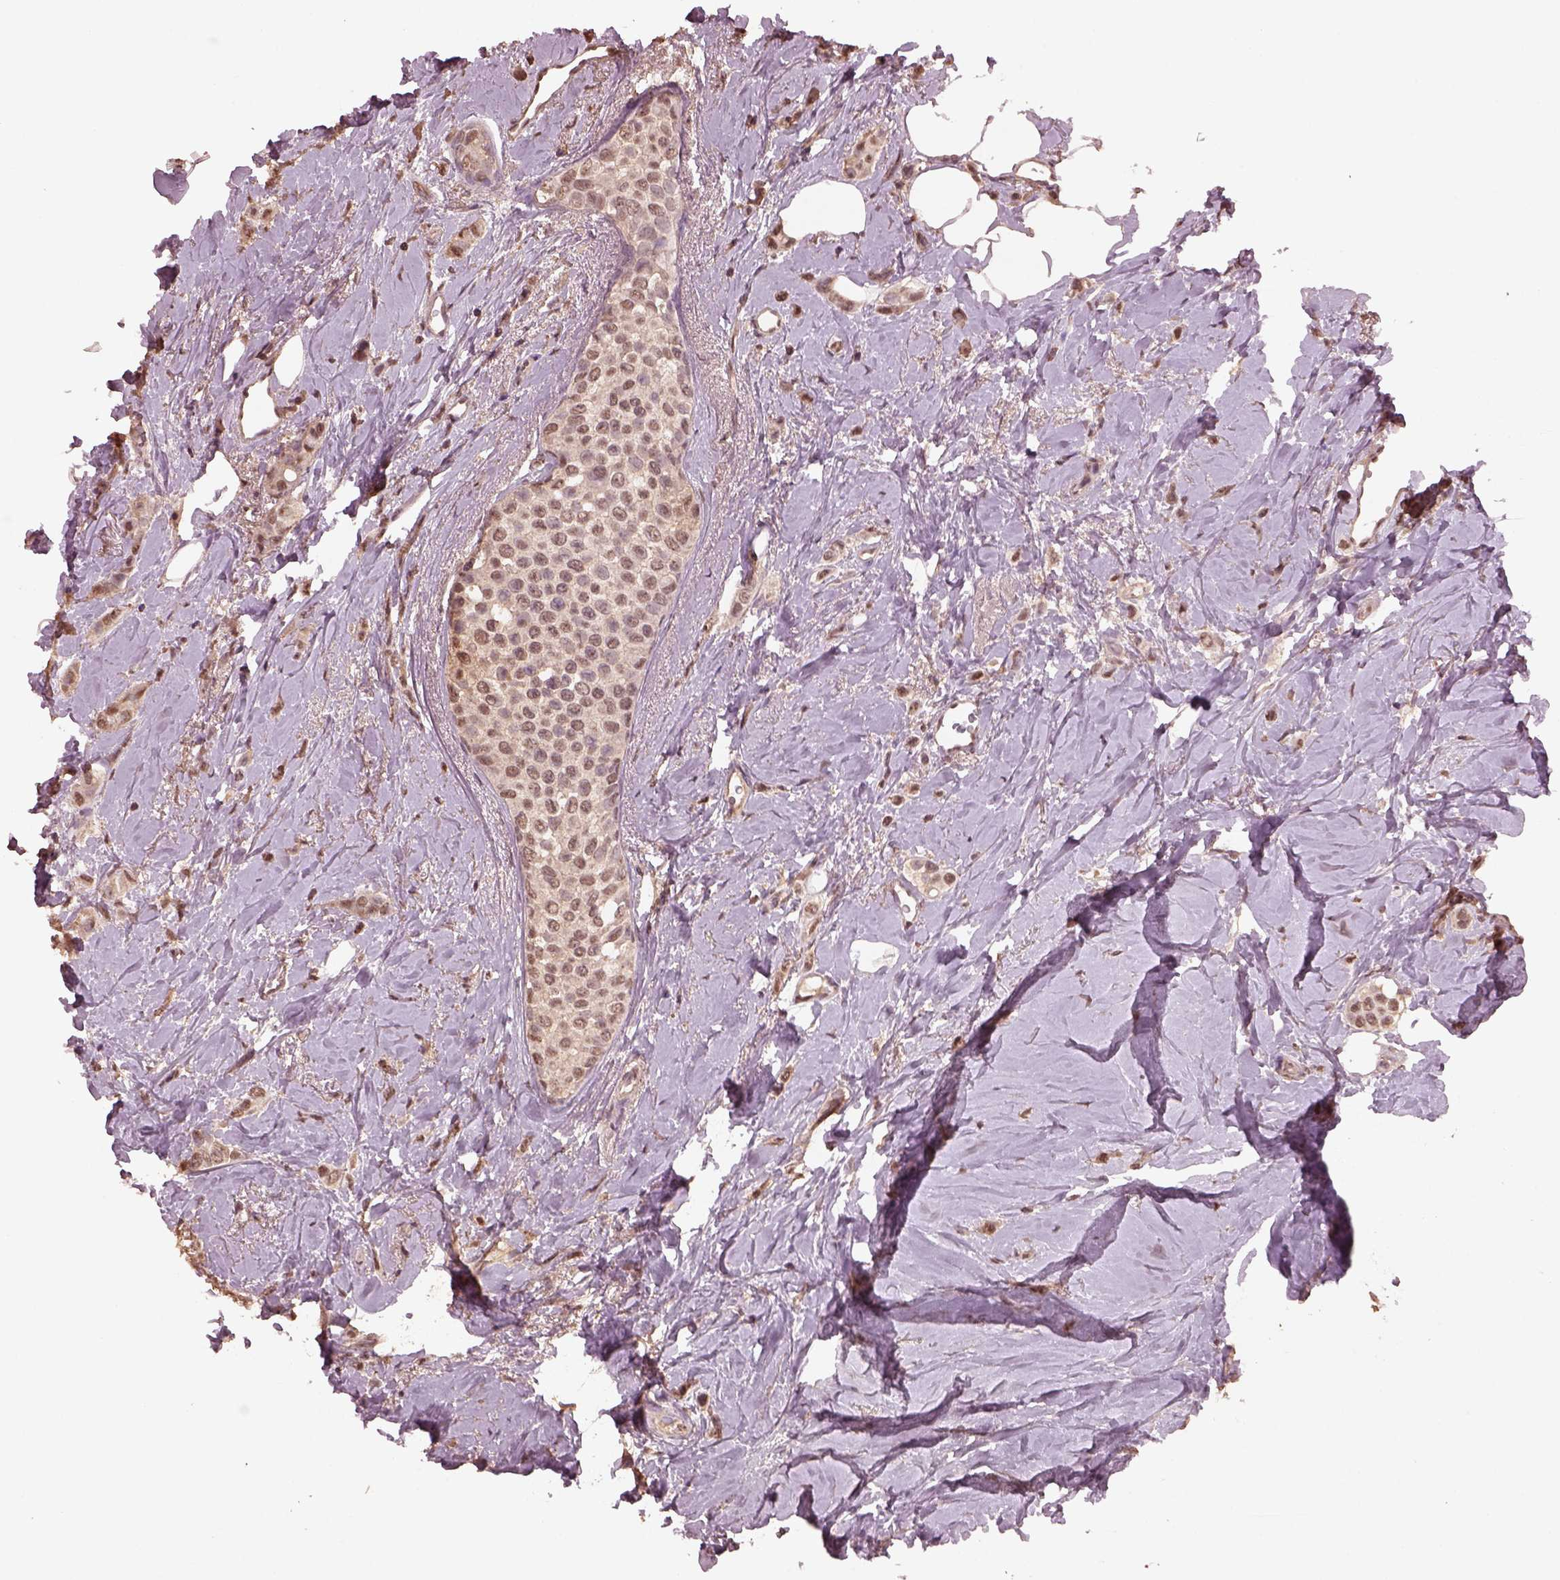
{"staining": {"intensity": "weak", "quantity": ">75%", "location": "nuclear"}, "tissue": "breast cancer", "cell_type": "Tumor cells", "image_type": "cancer", "snomed": [{"axis": "morphology", "description": "Lobular carcinoma"}, {"axis": "topography", "description": "Breast"}], "caption": "Immunohistochemical staining of lobular carcinoma (breast) reveals low levels of weak nuclear staining in approximately >75% of tumor cells.", "gene": "CPT1C", "patient": {"sex": "female", "age": 66}}